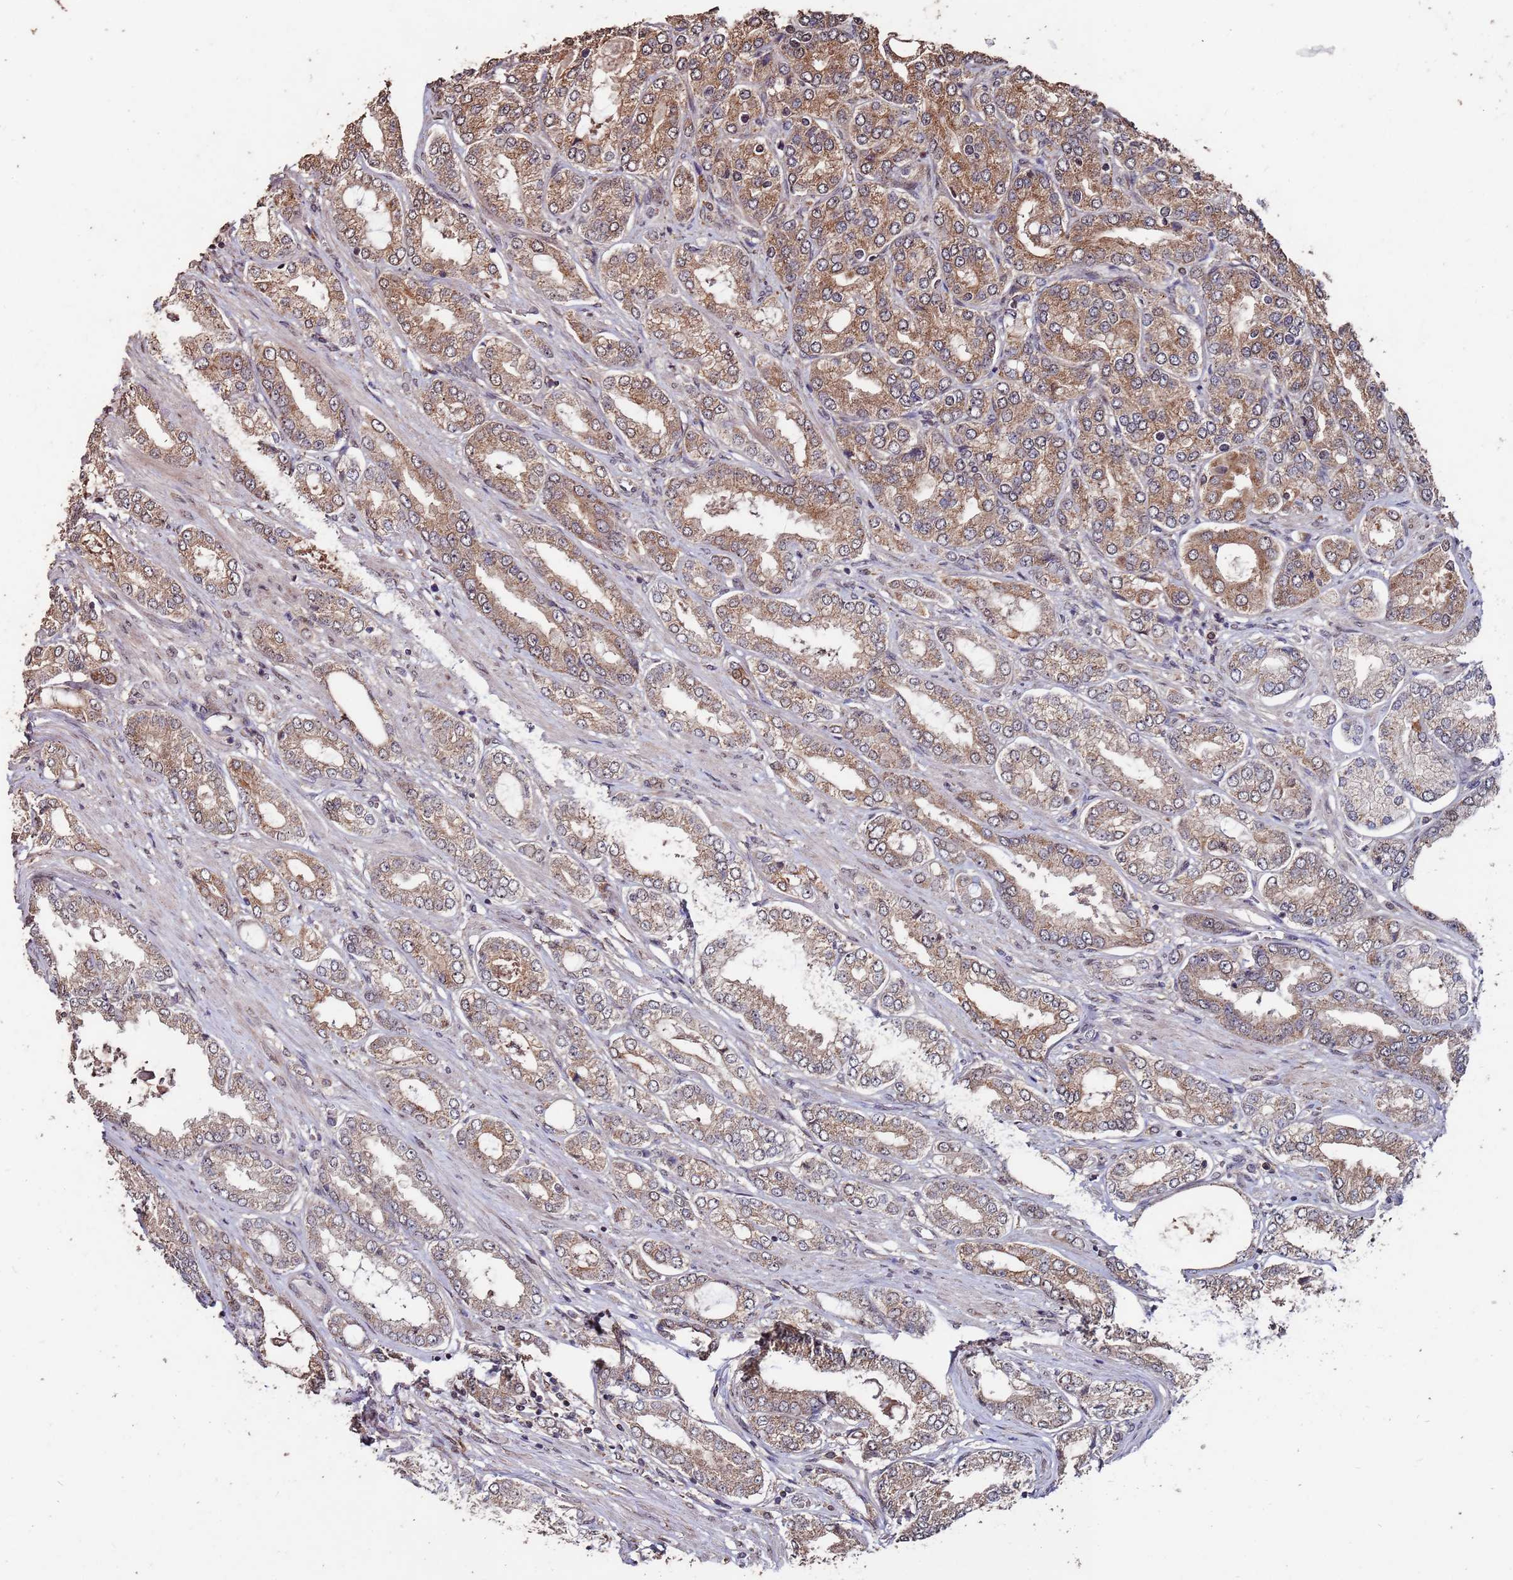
{"staining": {"intensity": "moderate", "quantity": ">75%", "location": "cytoplasmic/membranous"}, "tissue": "prostate cancer", "cell_type": "Tumor cells", "image_type": "cancer", "snomed": [{"axis": "morphology", "description": "Adenocarcinoma, High grade"}, {"axis": "topography", "description": "Prostate"}], "caption": "Tumor cells display moderate cytoplasmic/membranous positivity in approximately >75% of cells in adenocarcinoma (high-grade) (prostate).", "gene": "PRR7", "patient": {"sex": "male", "age": 68}}